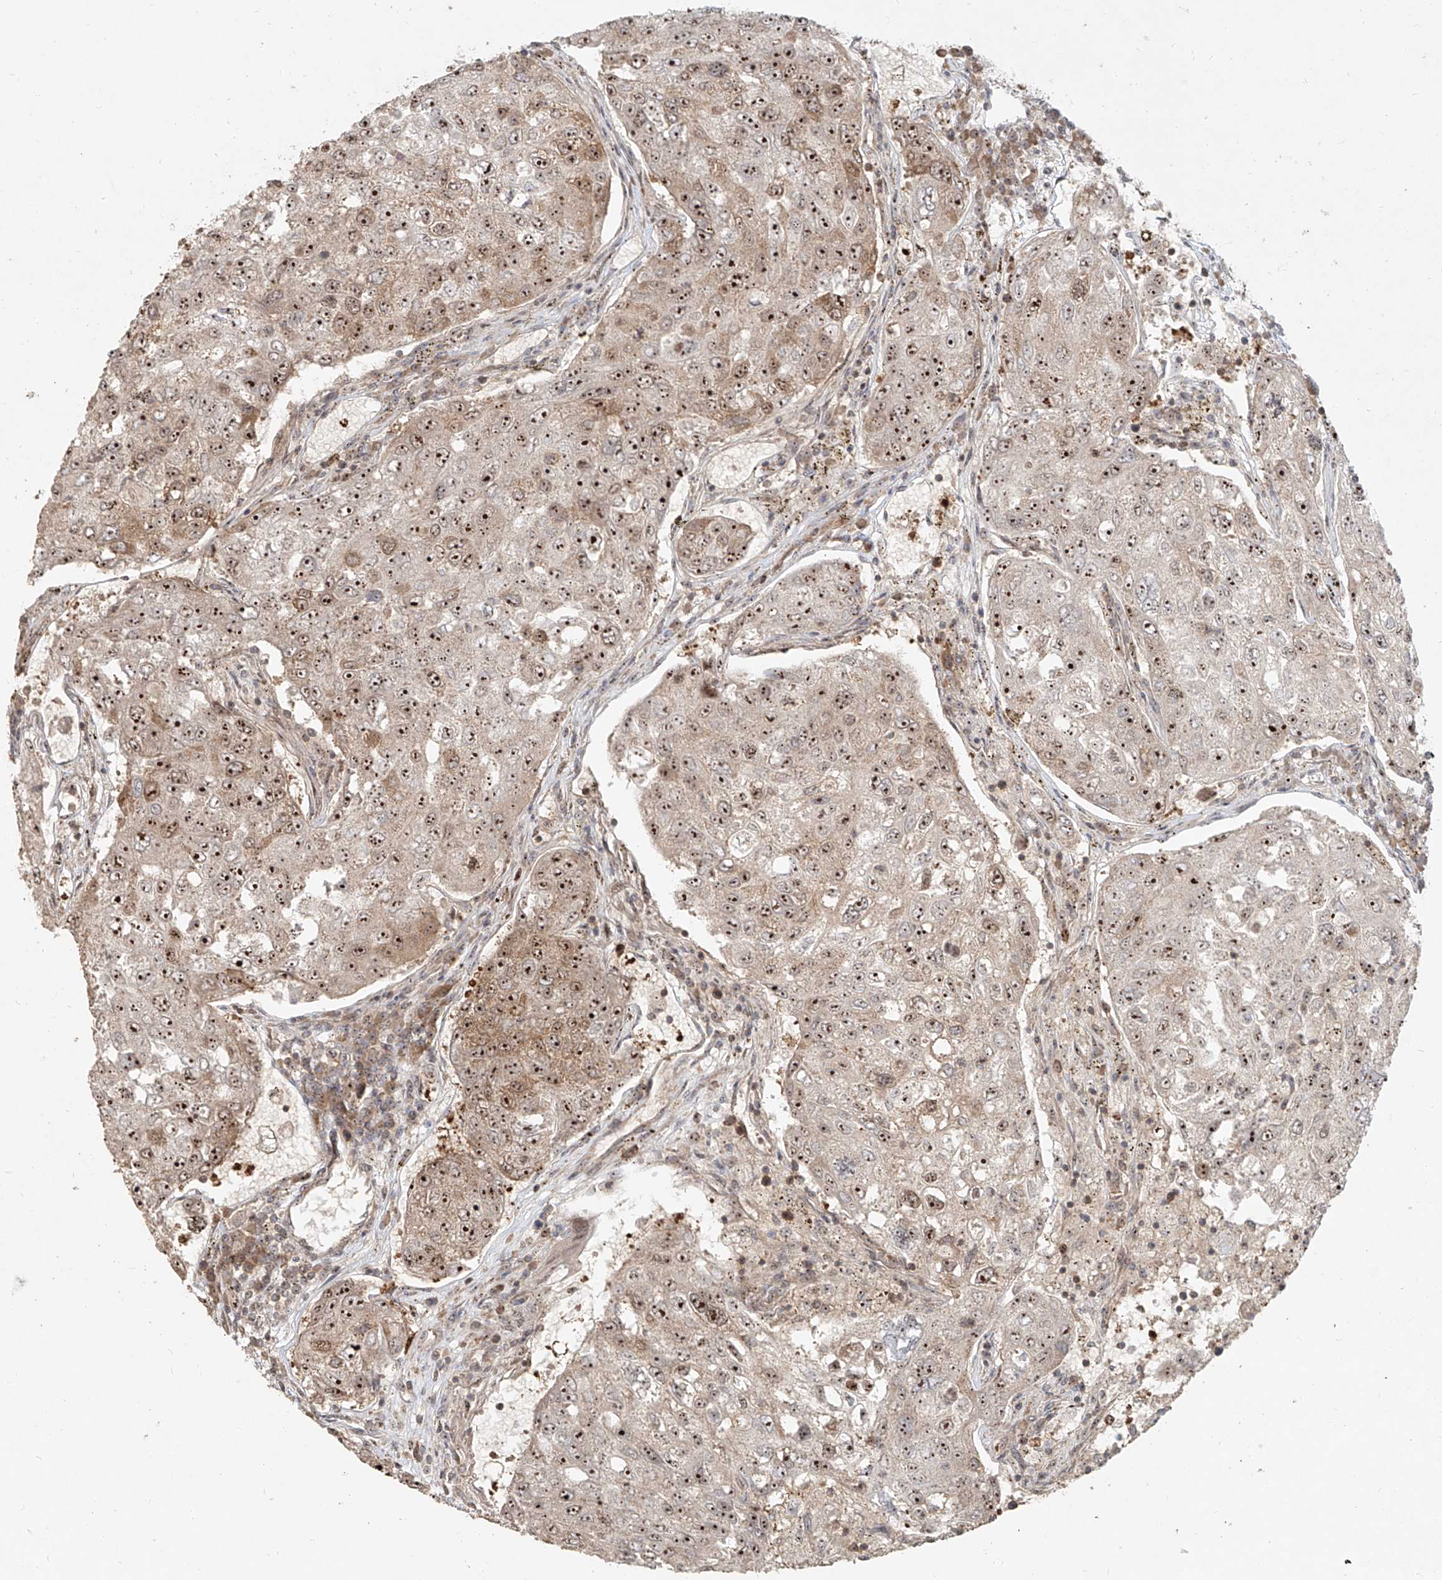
{"staining": {"intensity": "moderate", "quantity": ">75%", "location": "cytoplasmic/membranous,nuclear"}, "tissue": "urothelial cancer", "cell_type": "Tumor cells", "image_type": "cancer", "snomed": [{"axis": "morphology", "description": "Urothelial carcinoma, High grade"}, {"axis": "topography", "description": "Lymph node"}, {"axis": "topography", "description": "Urinary bladder"}], "caption": "Immunohistochemical staining of urothelial cancer shows medium levels of moderate cytoplasmic/membranous and nuclear staining in about >75% of tumor cells.", "gene": "BYSL", "patient": {"sex": "male", "age": 51}}